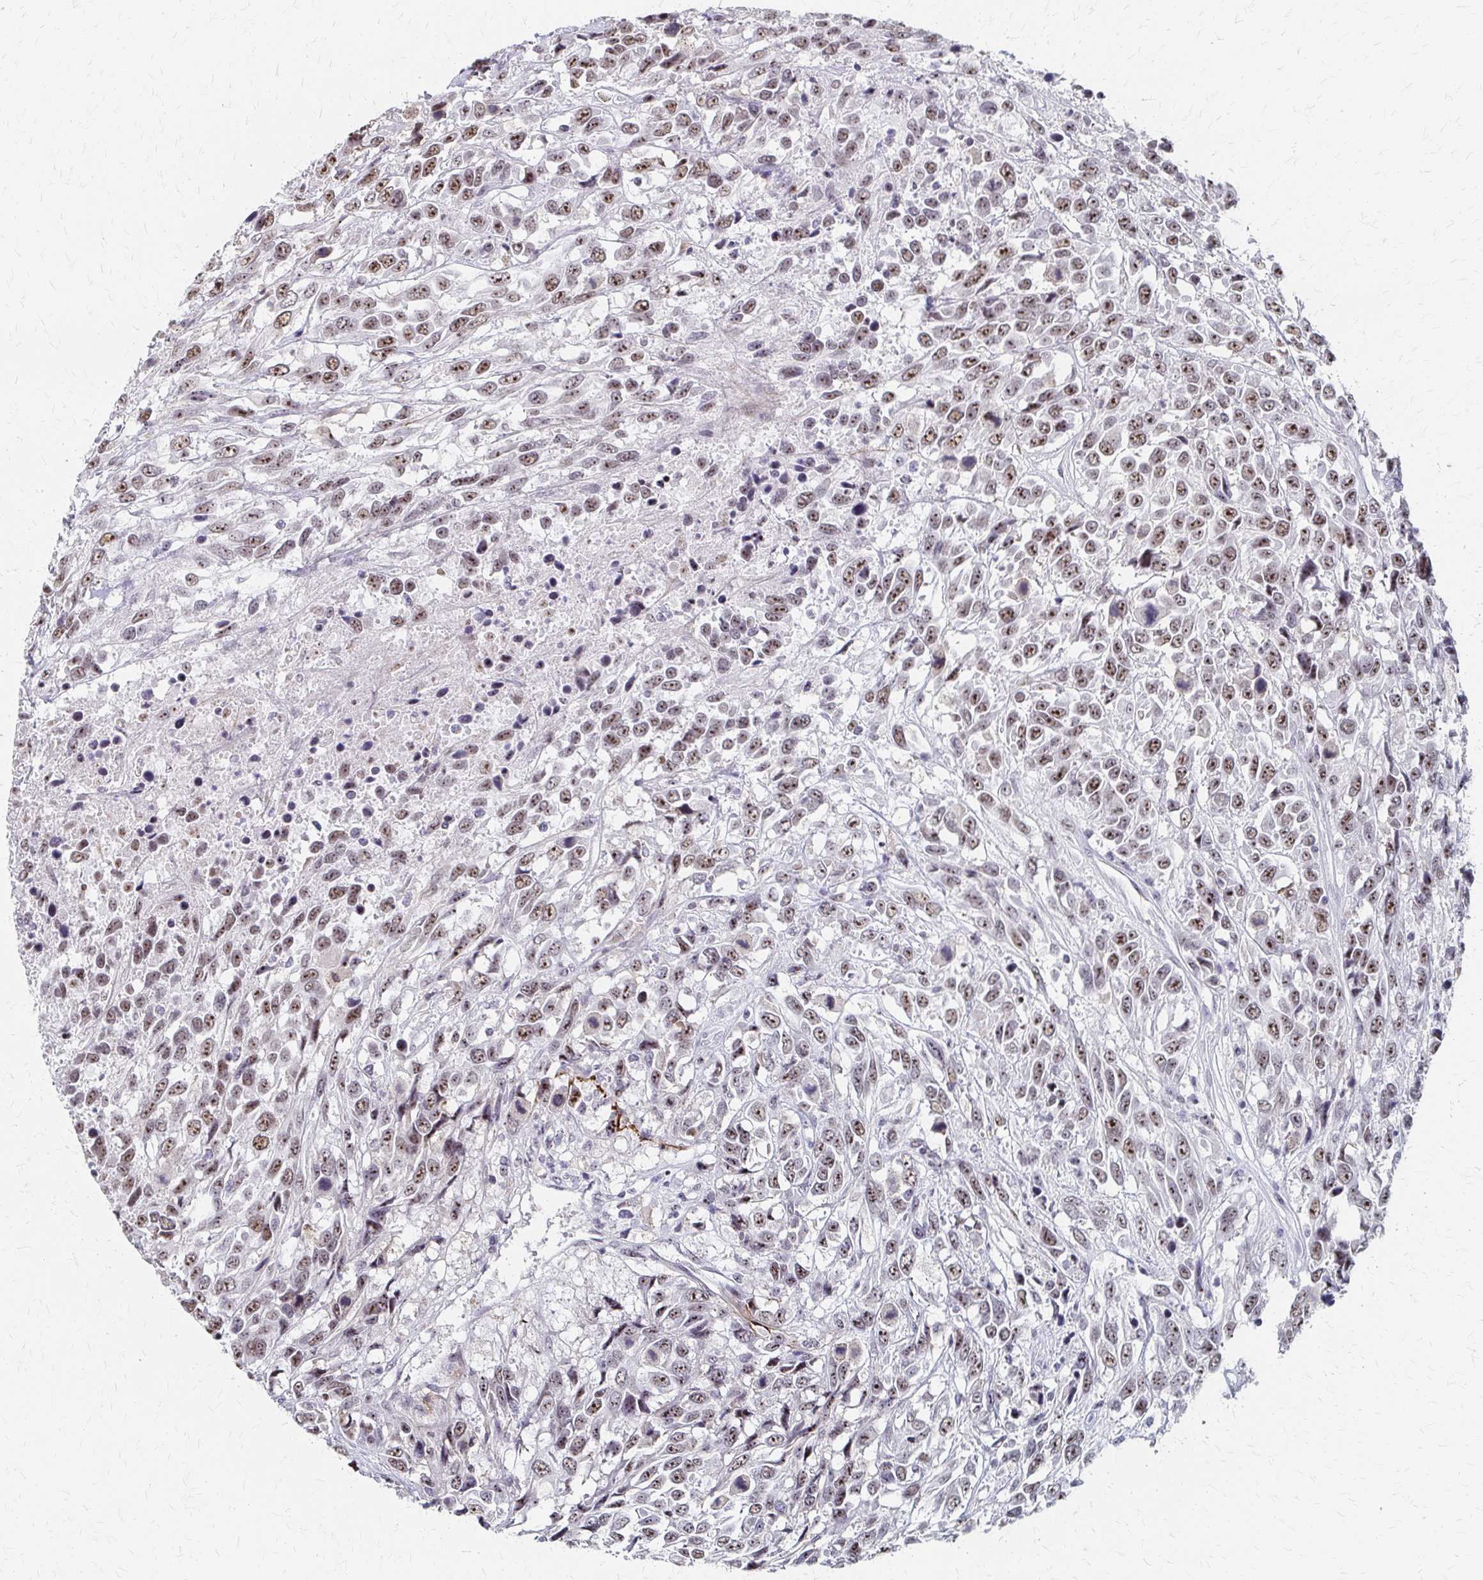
{"staining": {"intensity": "moderate", "quantity": ">75%", "location": "nuclear"}, "tissue": "urothelial cancer", "cell_type": "Tumor cells", "image_type": "cancer", "snomed": [{"axis": "morphology", "description": "Urothelial carcinoma, High grade"}, {"axis": "topography", "description": "Urinary bladder"}], "caption": "Urothelial carcinoma (high-grade) tissue reveals moderate nuclear expression in approximately >75% of tumor cells The staining was performed using DAB, with brown indicating positive protein expression. Nuclei are stained blue with hematoxylin.", "gene": "PES1", "patient": {"sex": "female", "age": 70}}